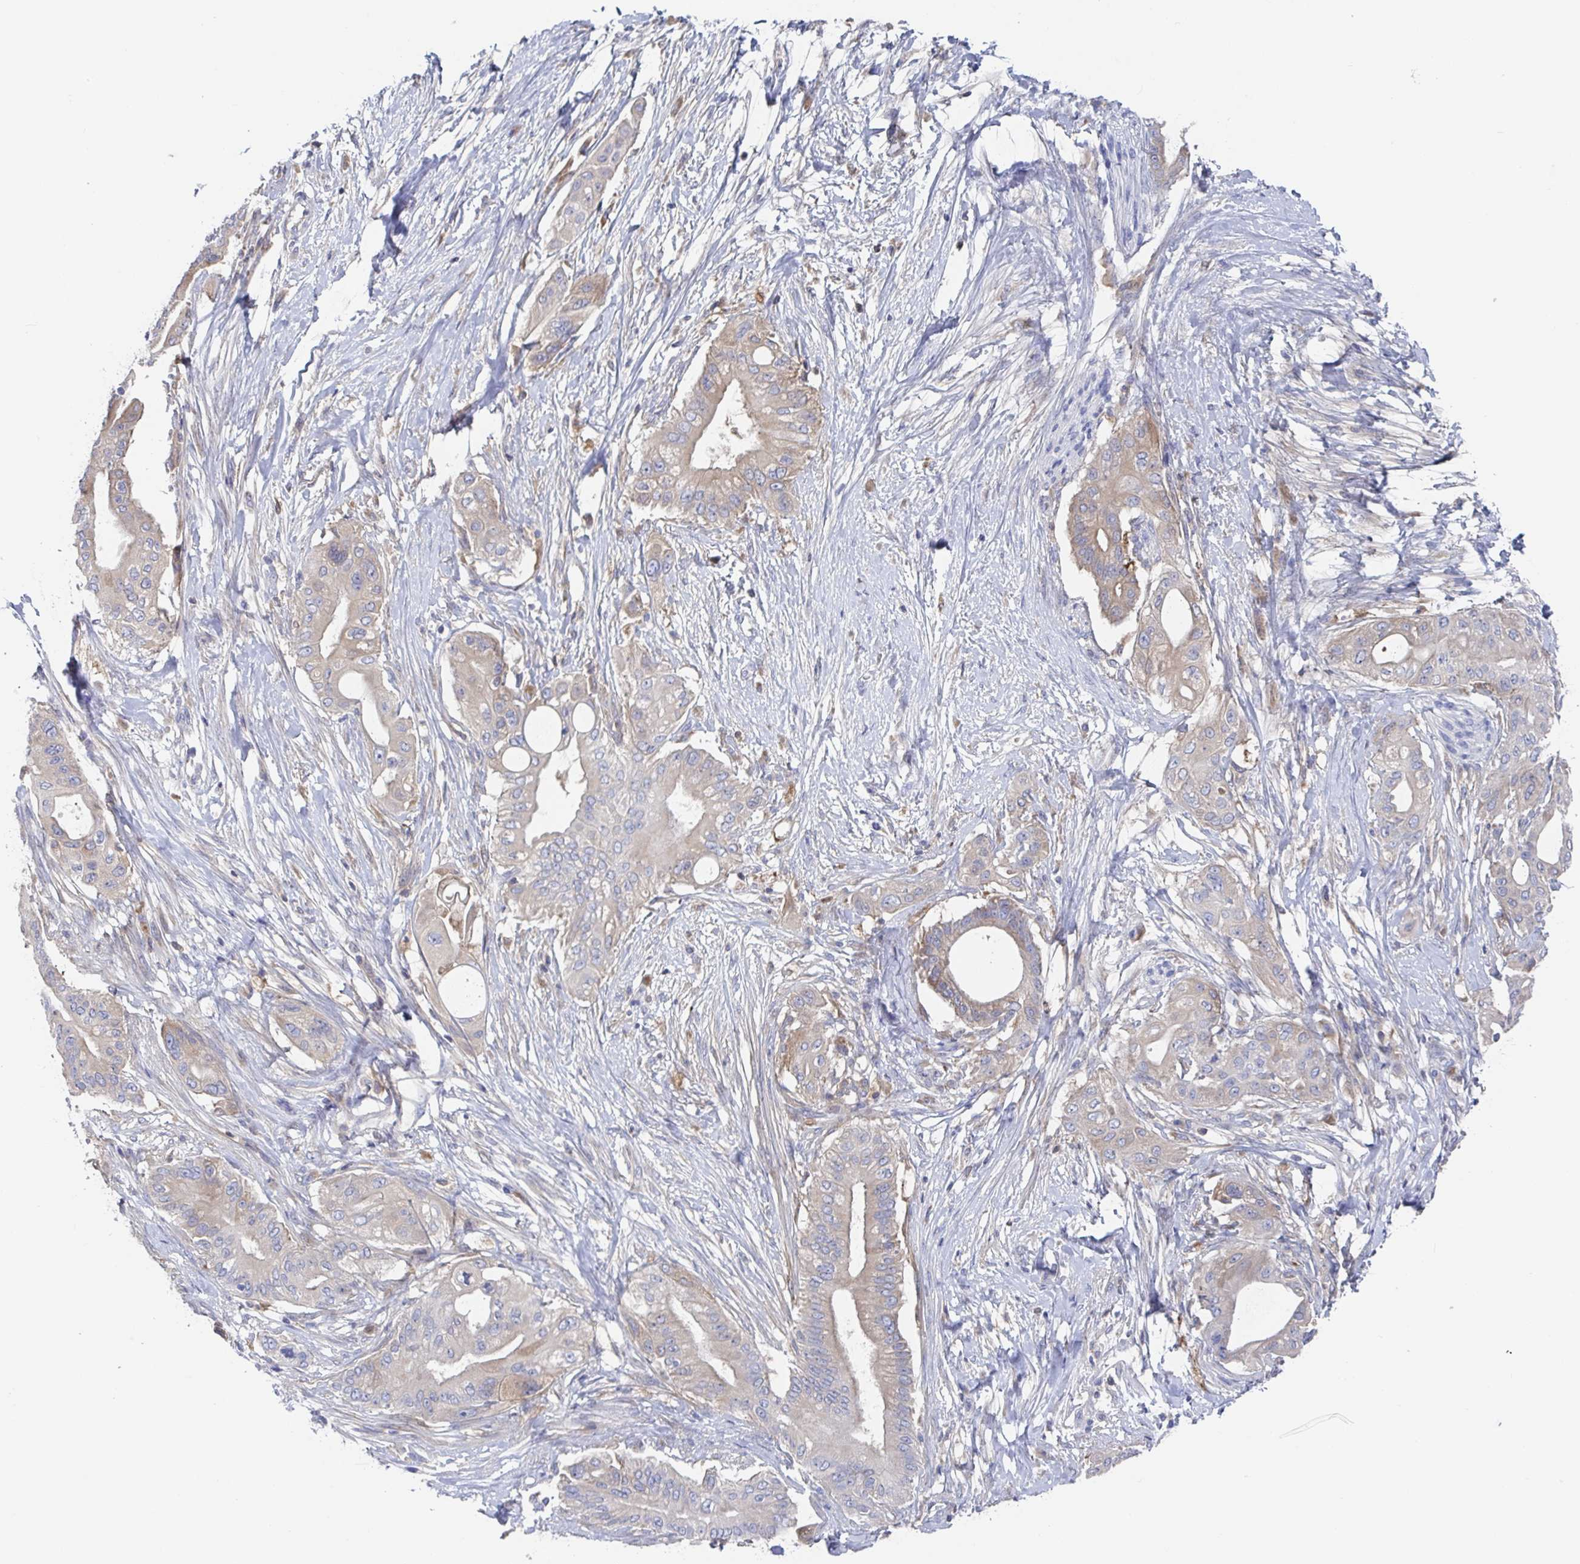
{"staining": {"intensity": "weak", "quantity": "25%-75%", "location": "cytoplasmic/membranous"}, "tissue": "pancreatic cancer", "cell_type": "Tumor cells", "image_type": "cancer", "snomed": [{"axis": "morphology", "description": "Adenocarcinoma, NOS"}, {"axis": "topography", "description": "Pancreas"}], "caption": "High-power microscopy captured an IHC histopathology image of adenocarcinoma (pancreatic), revealing weak cytoplasmic/membranous positivity in approximately 25%-75% of tumor cells. (DAB (3,3'-diaminobenzidine) IHC with brightfield microscopy, high magnification).", "gene": "GPR148", "patient": {"sex": "male", "age": 68}}